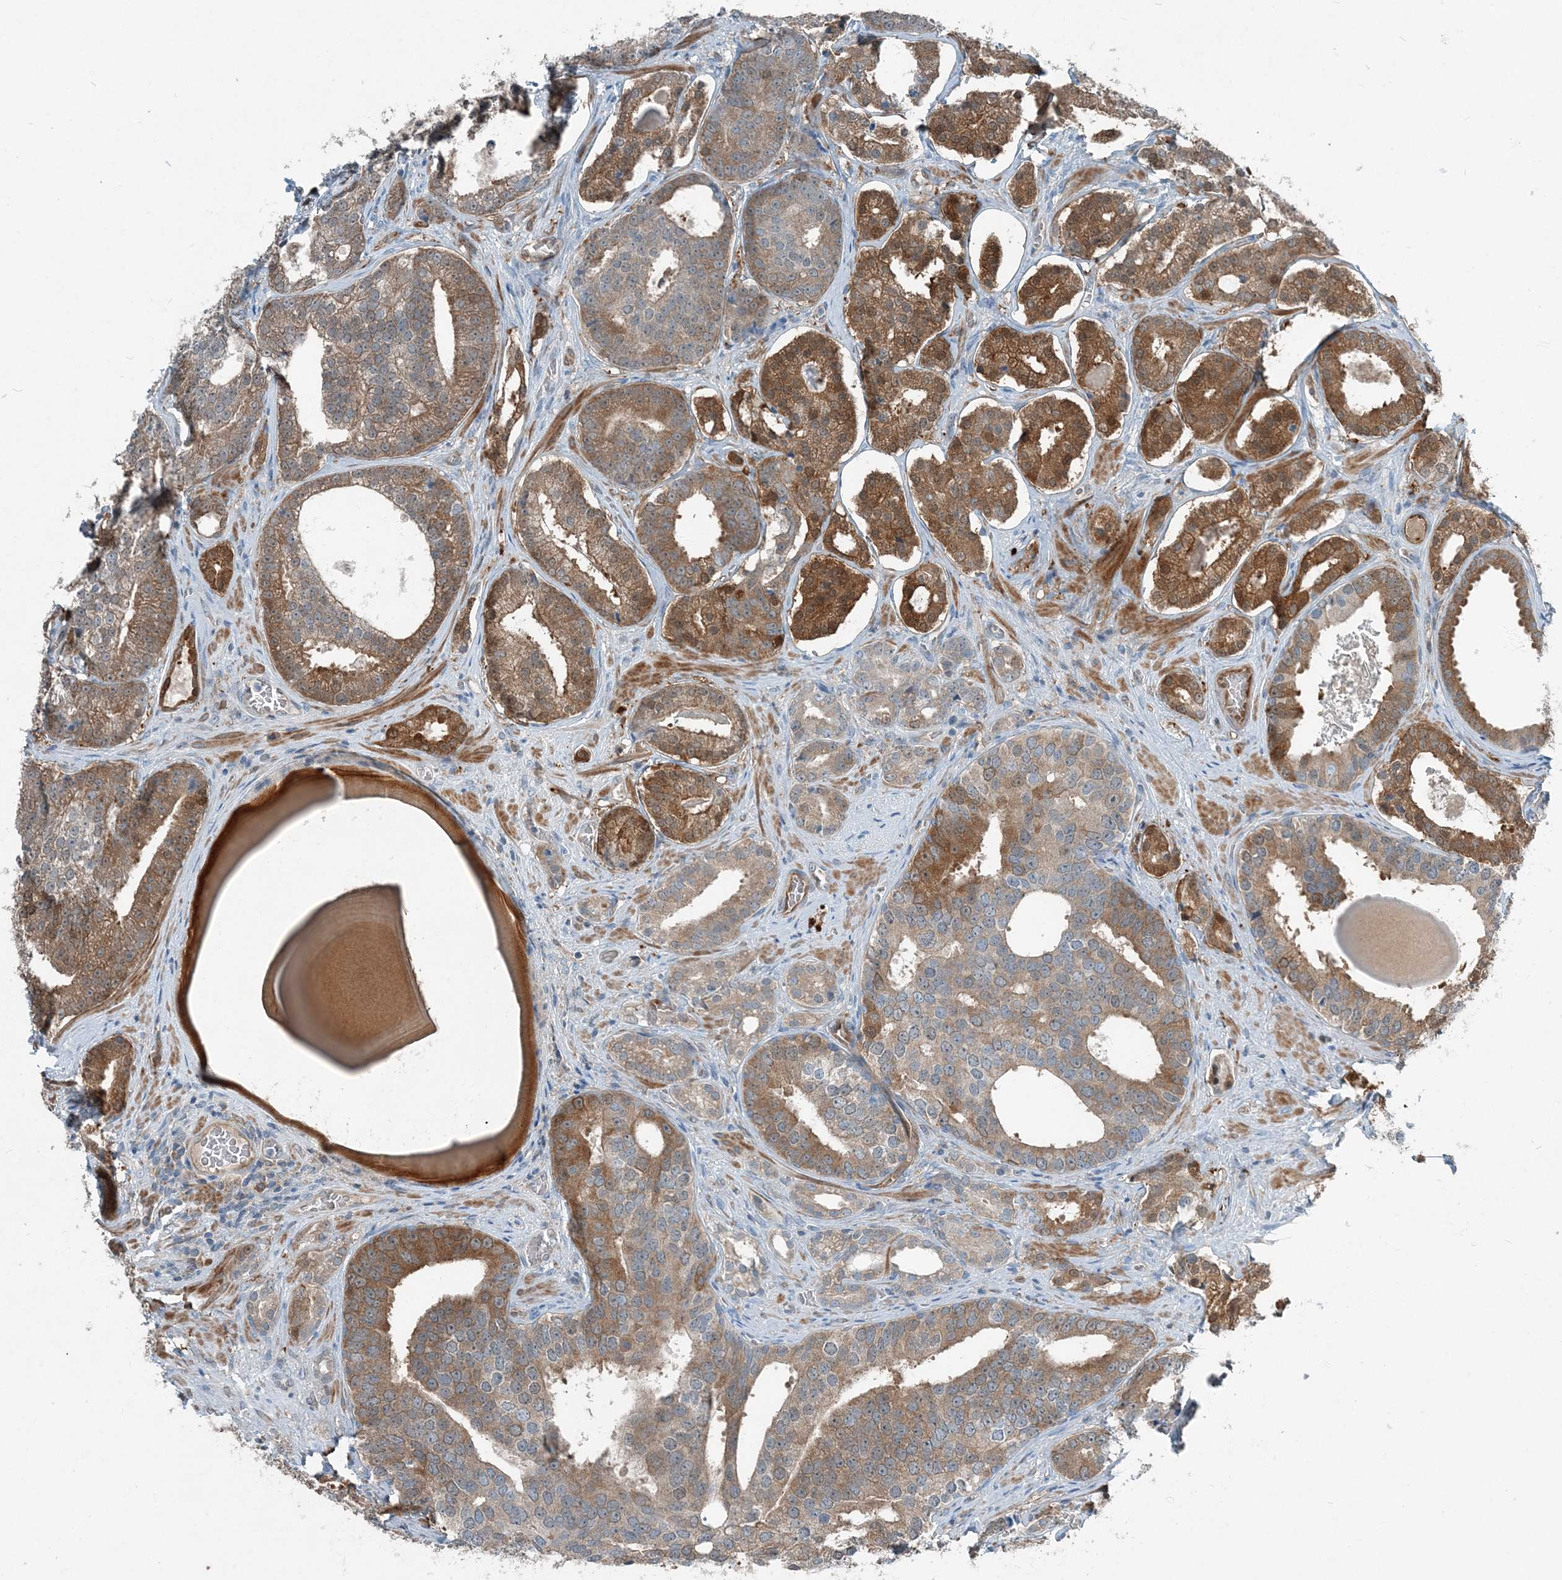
{"staining": {"intensity": "moderate", "quantity": ">75%", "location": "cytoplasmic/membranous"}, "tissue": "prostate cancer", "cell_type": "Tumor cells", "image_type": "cancer", "snomed": [{"axis": "morphology", "description": "Adenocarcinoma, High grade"}, {"axis": "topography", "description": "Prostate"}], "caption": "Brown immunohistochemical staining in prostate cancer (high-grade adenocarcinoma) reveals moderate cytoplasmic/membranous expression in about >75% of tumor cells.", "gene": "ARMH1", "patient": {"sex": "male", "age": 60}}